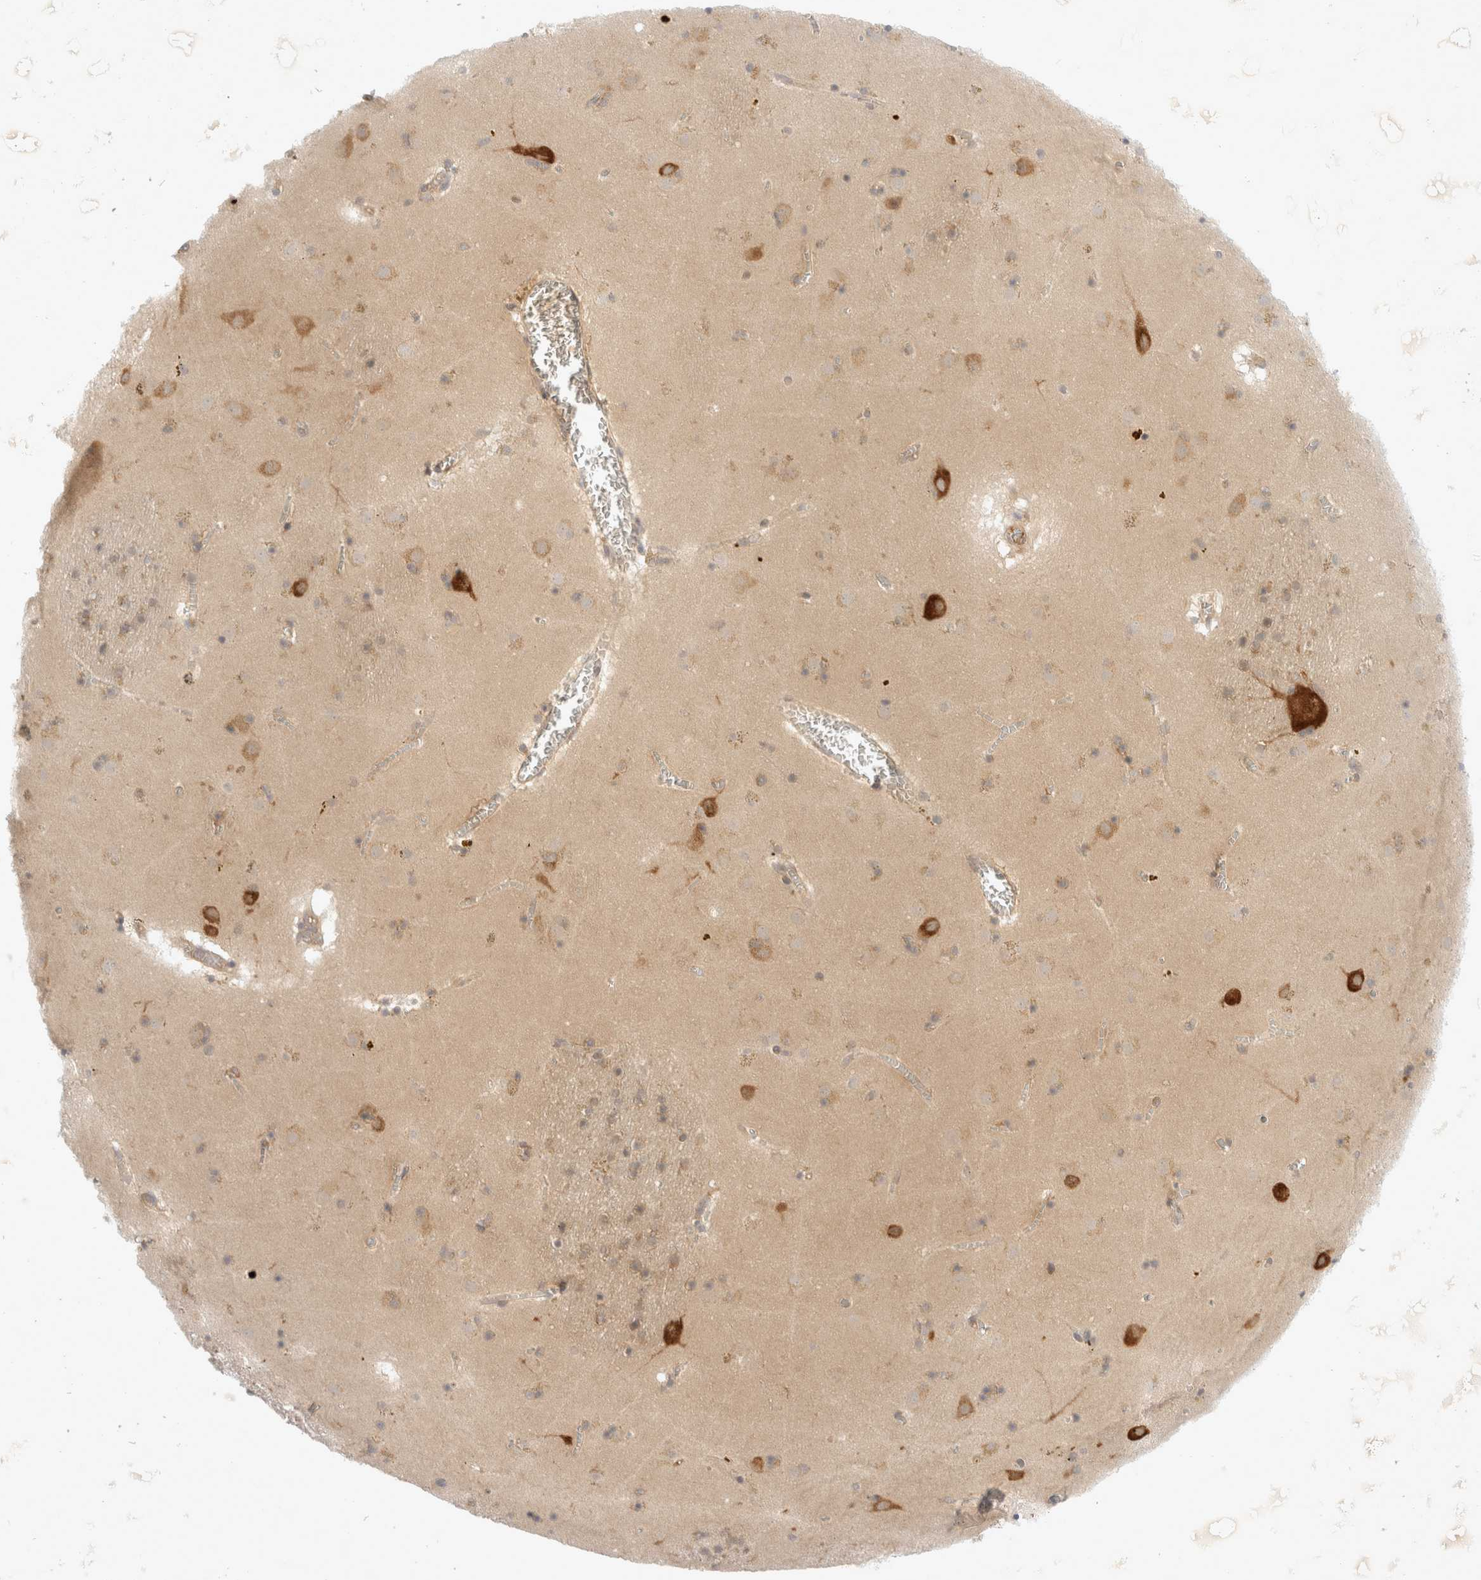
{"staining": {"intensity": "weak", "quantity": "<25%", "location": "cytoplasmic/membranous"}, "tissue": "caudate", "cell_type": "Glial cells", "image_type": "normal", "snomed": [{"axis": "morphology", "description": "Normal tissue, NOS"}, {"axis": "topography", "description": "Lateral ventricle wall"}], "caption": "Unremarkable caudate was stained to show a protein in brown. There is no significant positivity in glial cells. (DAB (3,3'-diaminobenzidine) immunohistochemistry, high magnification).", "gene": "EIF4G3", "patient": {"sex": "male", "age": 70}}